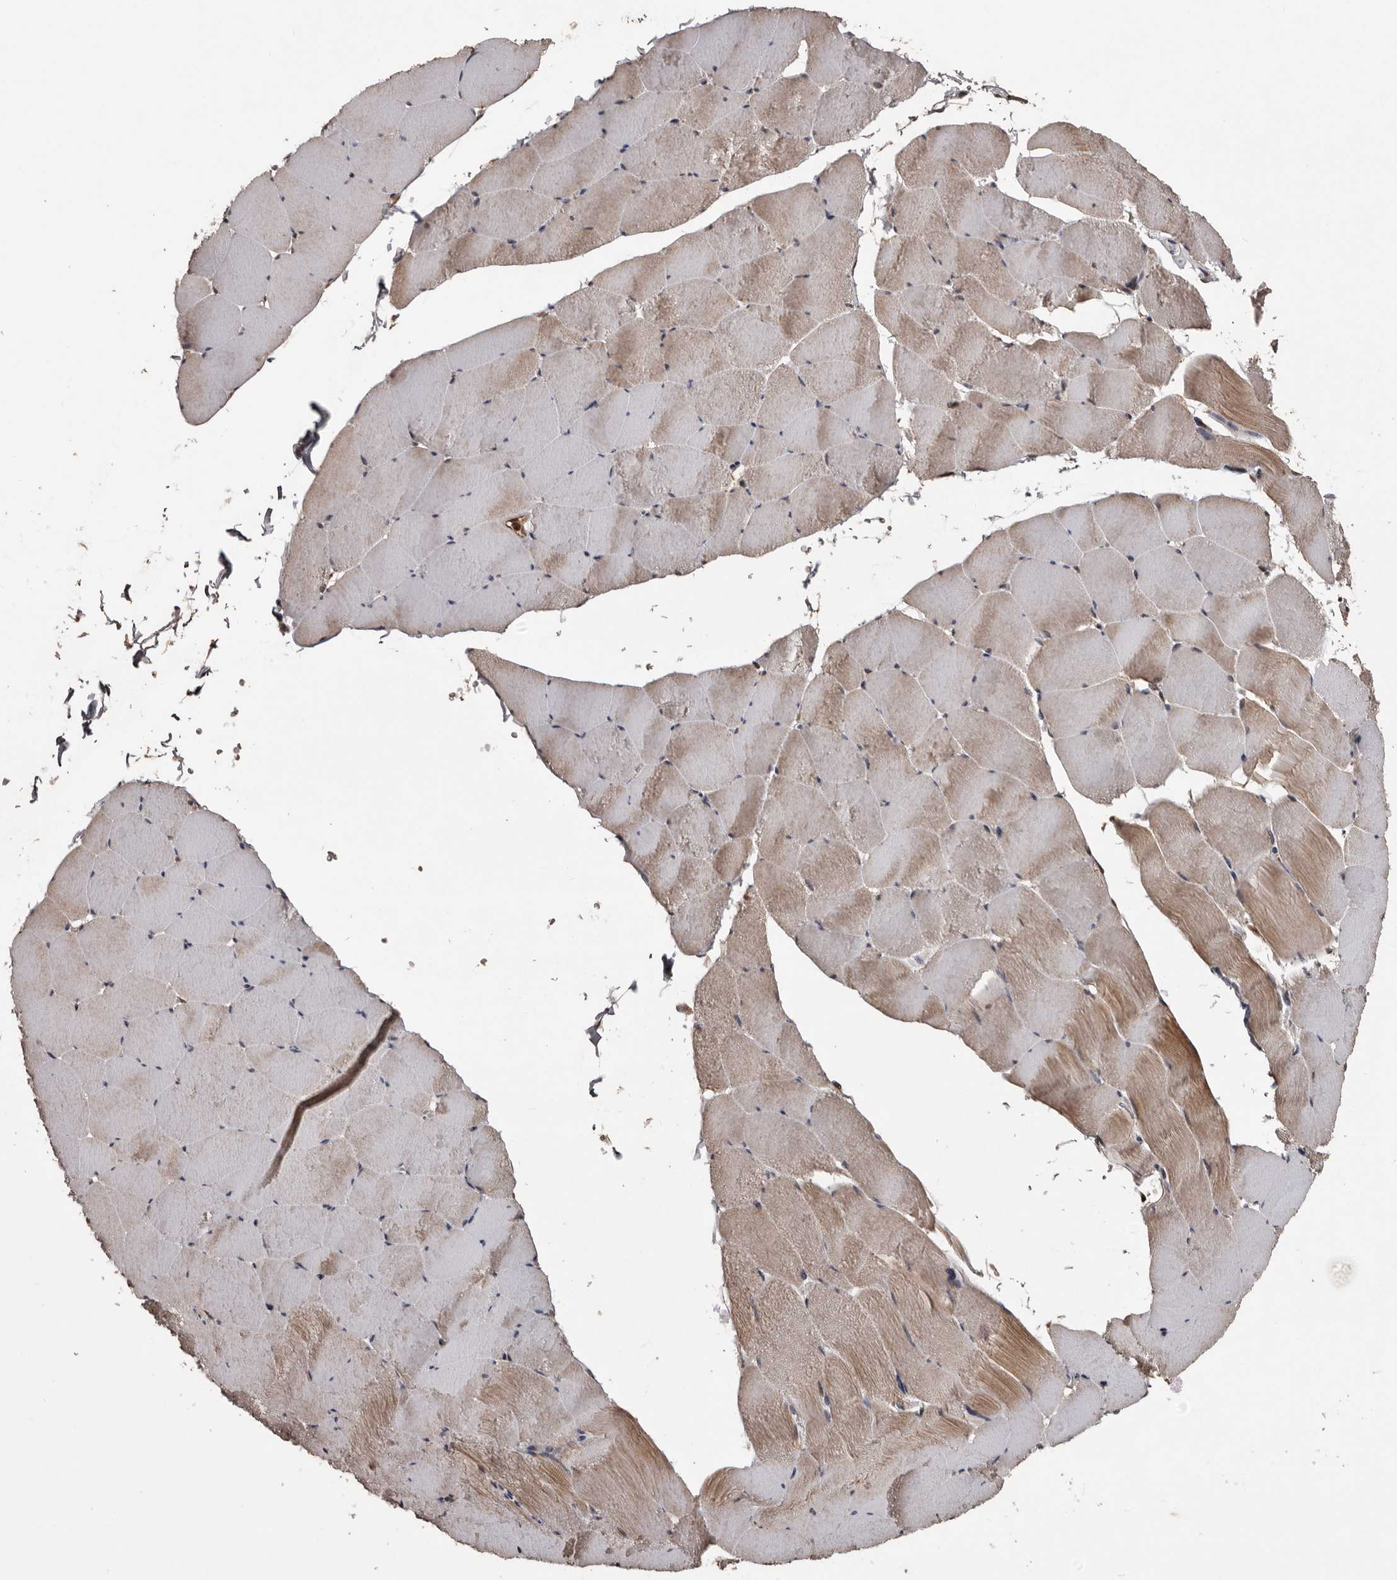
{"staining": {"intensity": "moderate", "quantity": "25%-75%", "location": "cytoplasmic/membranous"}, "tissue": "skeletal muscle", "cell_type": "Myocytes", "image_type": "normal", "snomed": [{"axis": "morphology", "description": "Normal tissue, NOS"}, {"axis": "topography", "description": "Skeletal muscle"}], "caption": "Skeletal muscle stained with IHC demonstrates moderate cytoplasmic/membranous positivity in about 25%-75% of myocytes. The staining was performed using DAB, with brown indicating positive protein expression. Nuclei are stained blue with hematoxylin.", "gene": "SERTAD4", "patient": {"sex": "male", "age": 62}}